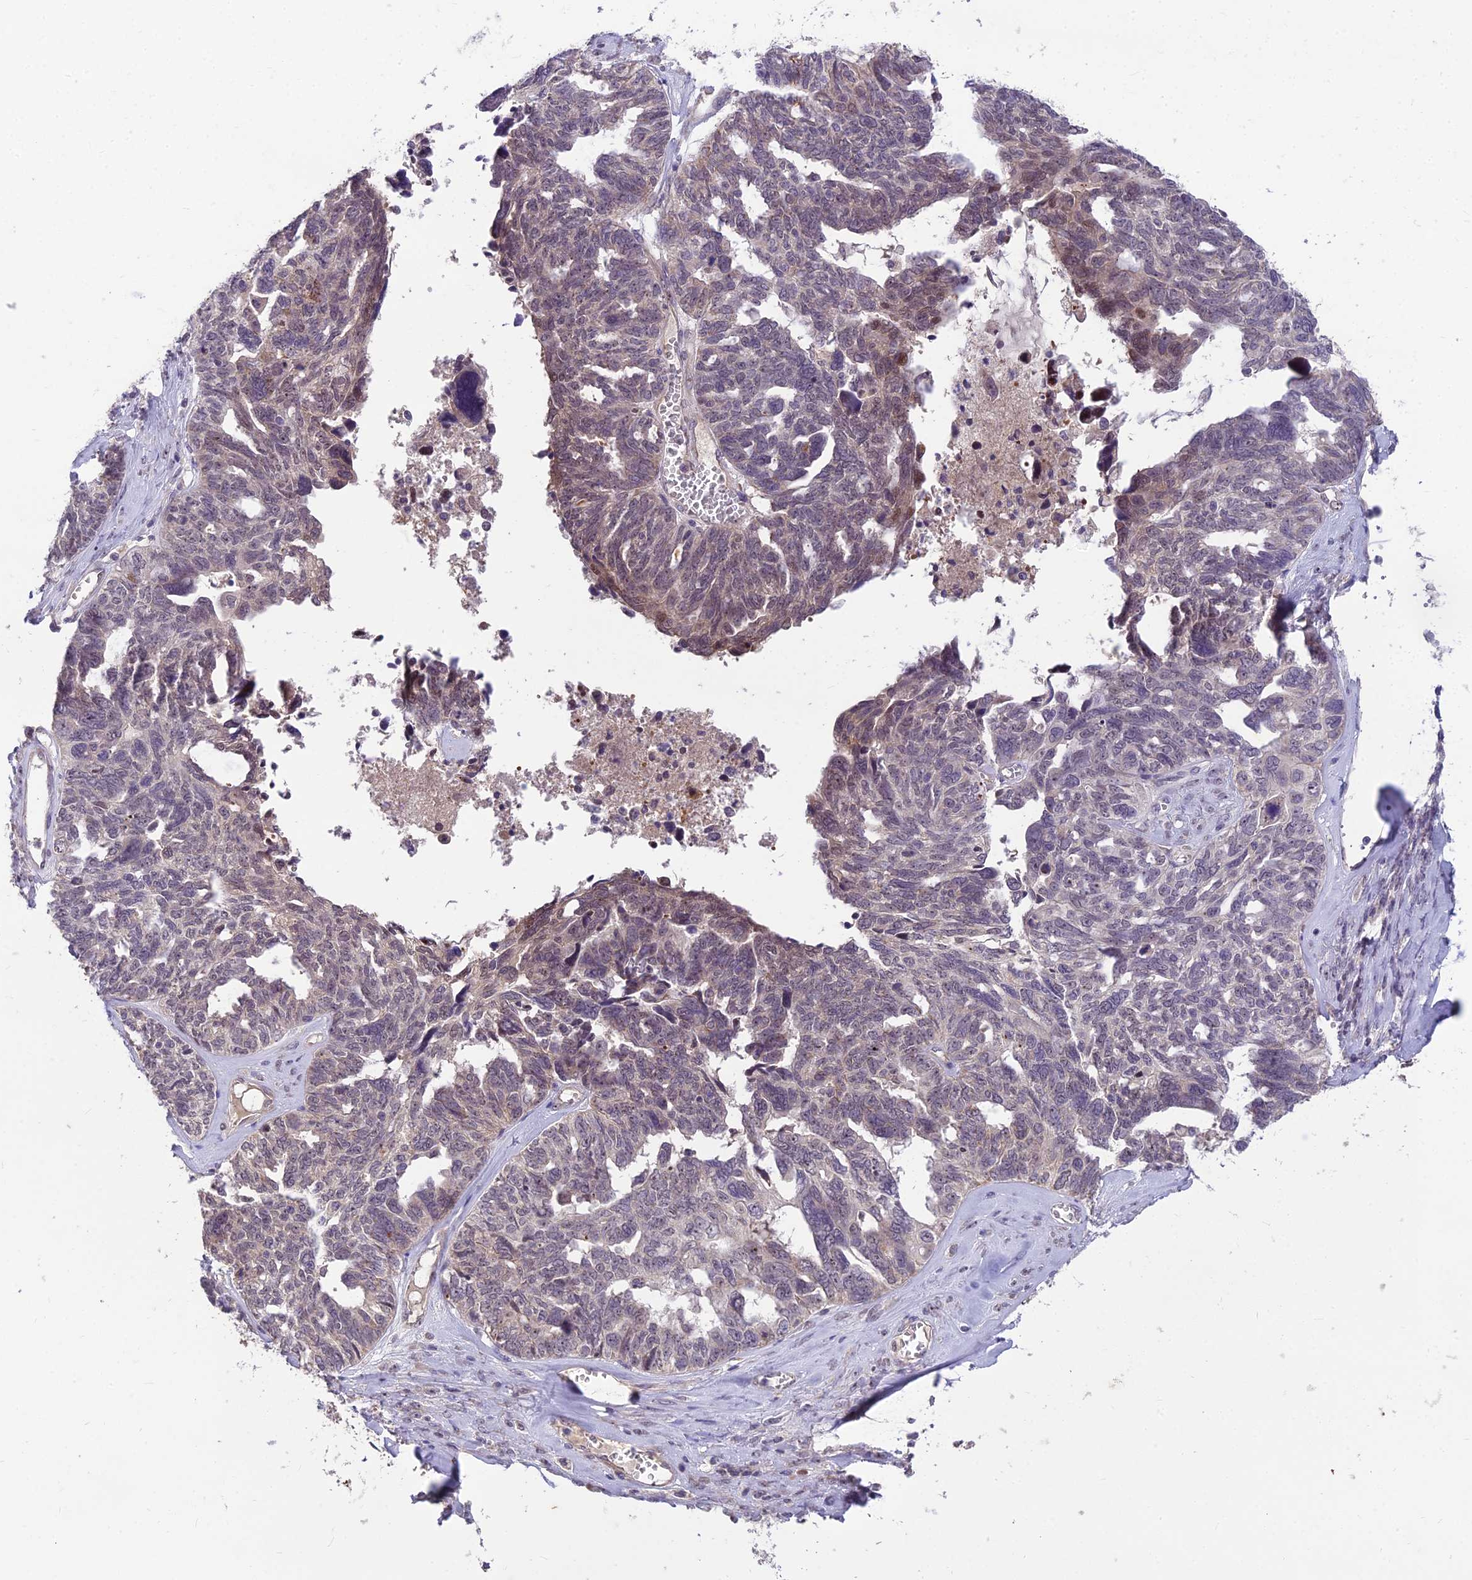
{"staining": {"intensity": "weak", "quantity": "25%-75%", "location": "cytoplasmic/membranous"}, "tissue": "ovarian cancer", "cell_type": "Tumor cells", "image_type": "cancer", "snomed": [{"axis": "morphology", "description": "Cystadenocarcinoma, serous, NOS"}, {"axis": "topography", "description": "Ovary"}], "caption": "Immunohistochemical staining of ovarian serous cystadenocarcinoma shows low levels of weak cytoplasmic/membranous staining in about 25%-75% of tumor cells. (Stains: DAB in brown, nuclei in blue, Microscopy: brightfield microscopy at high magnification).", "gene": "ZNF333", "patient": {"sex": "female", "age": 79}}